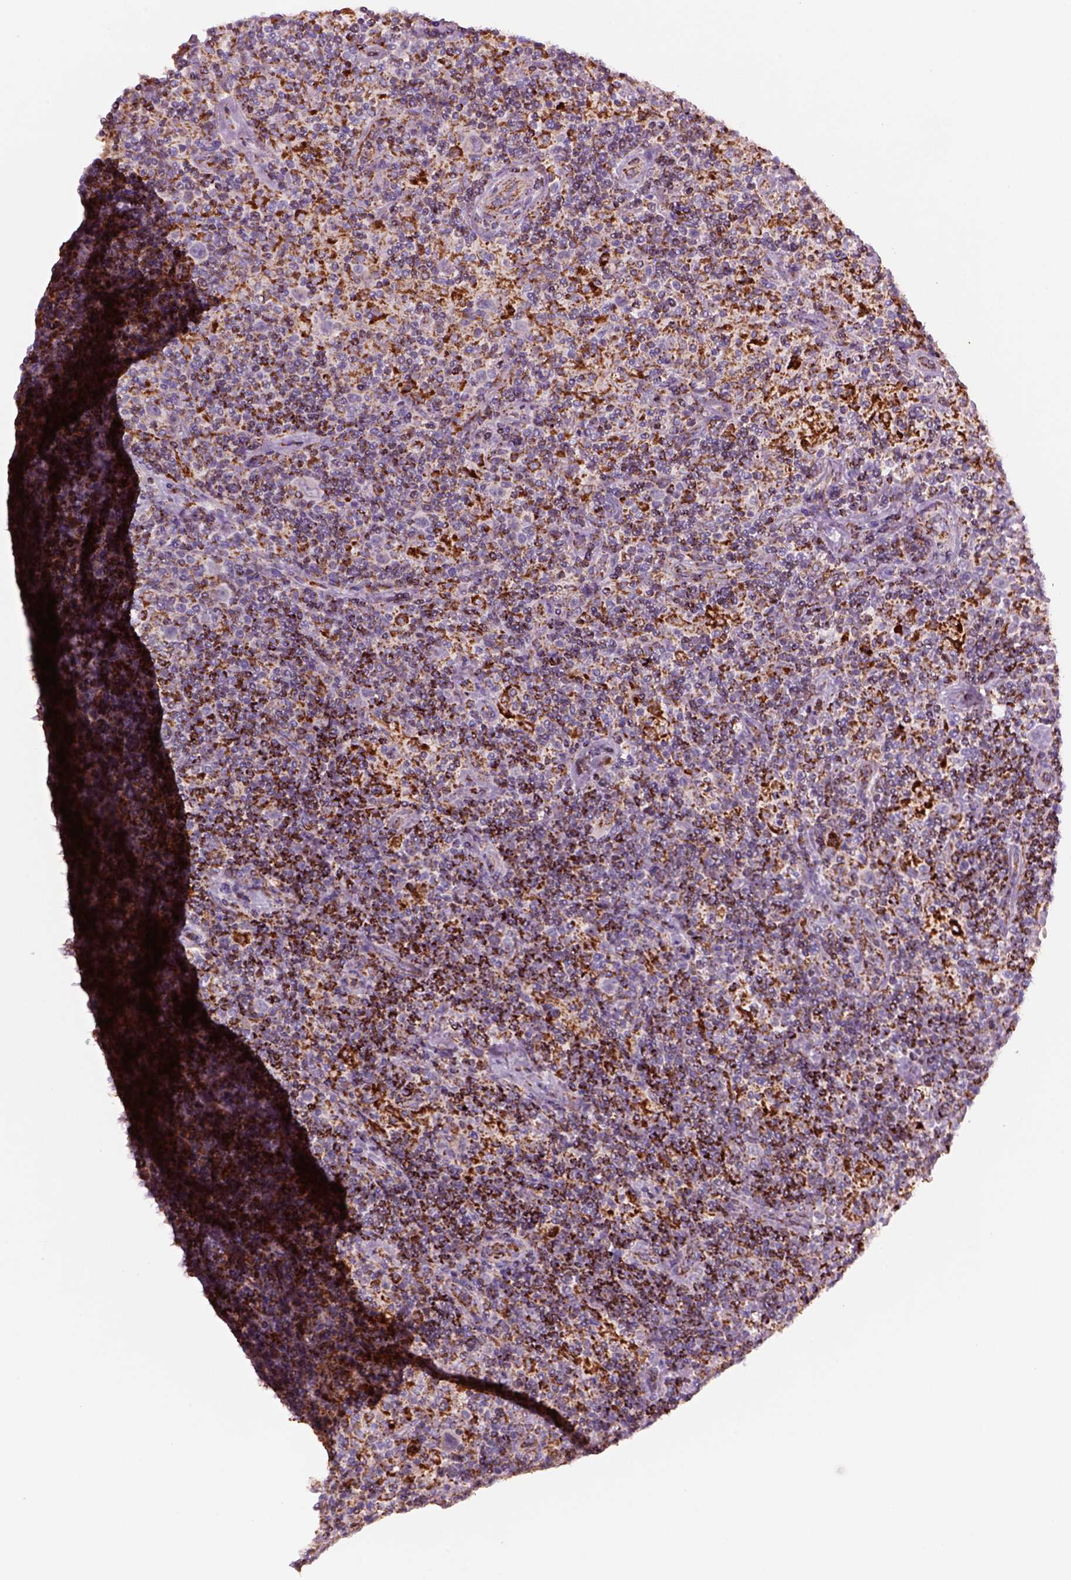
{"staining": {"intensity": "strong", "quantity": ">75%", "location": "cytoplasmic/membranous"}, "tissue": "lymphoma", "cell_type": "Tumor cells", "image_type": "cancer", "snomed": [{"axis": "morphology", "description": "Hodgkin's disease, NOS"}, {"axis": "topography", "description": "Lymph node"}], "caption": "Hodgkin's disease stained with a protein marker exhibits strong staining in tumor cells.", "gene": "SLC25A24", "patient": {"sex": "male", "age": 70}}